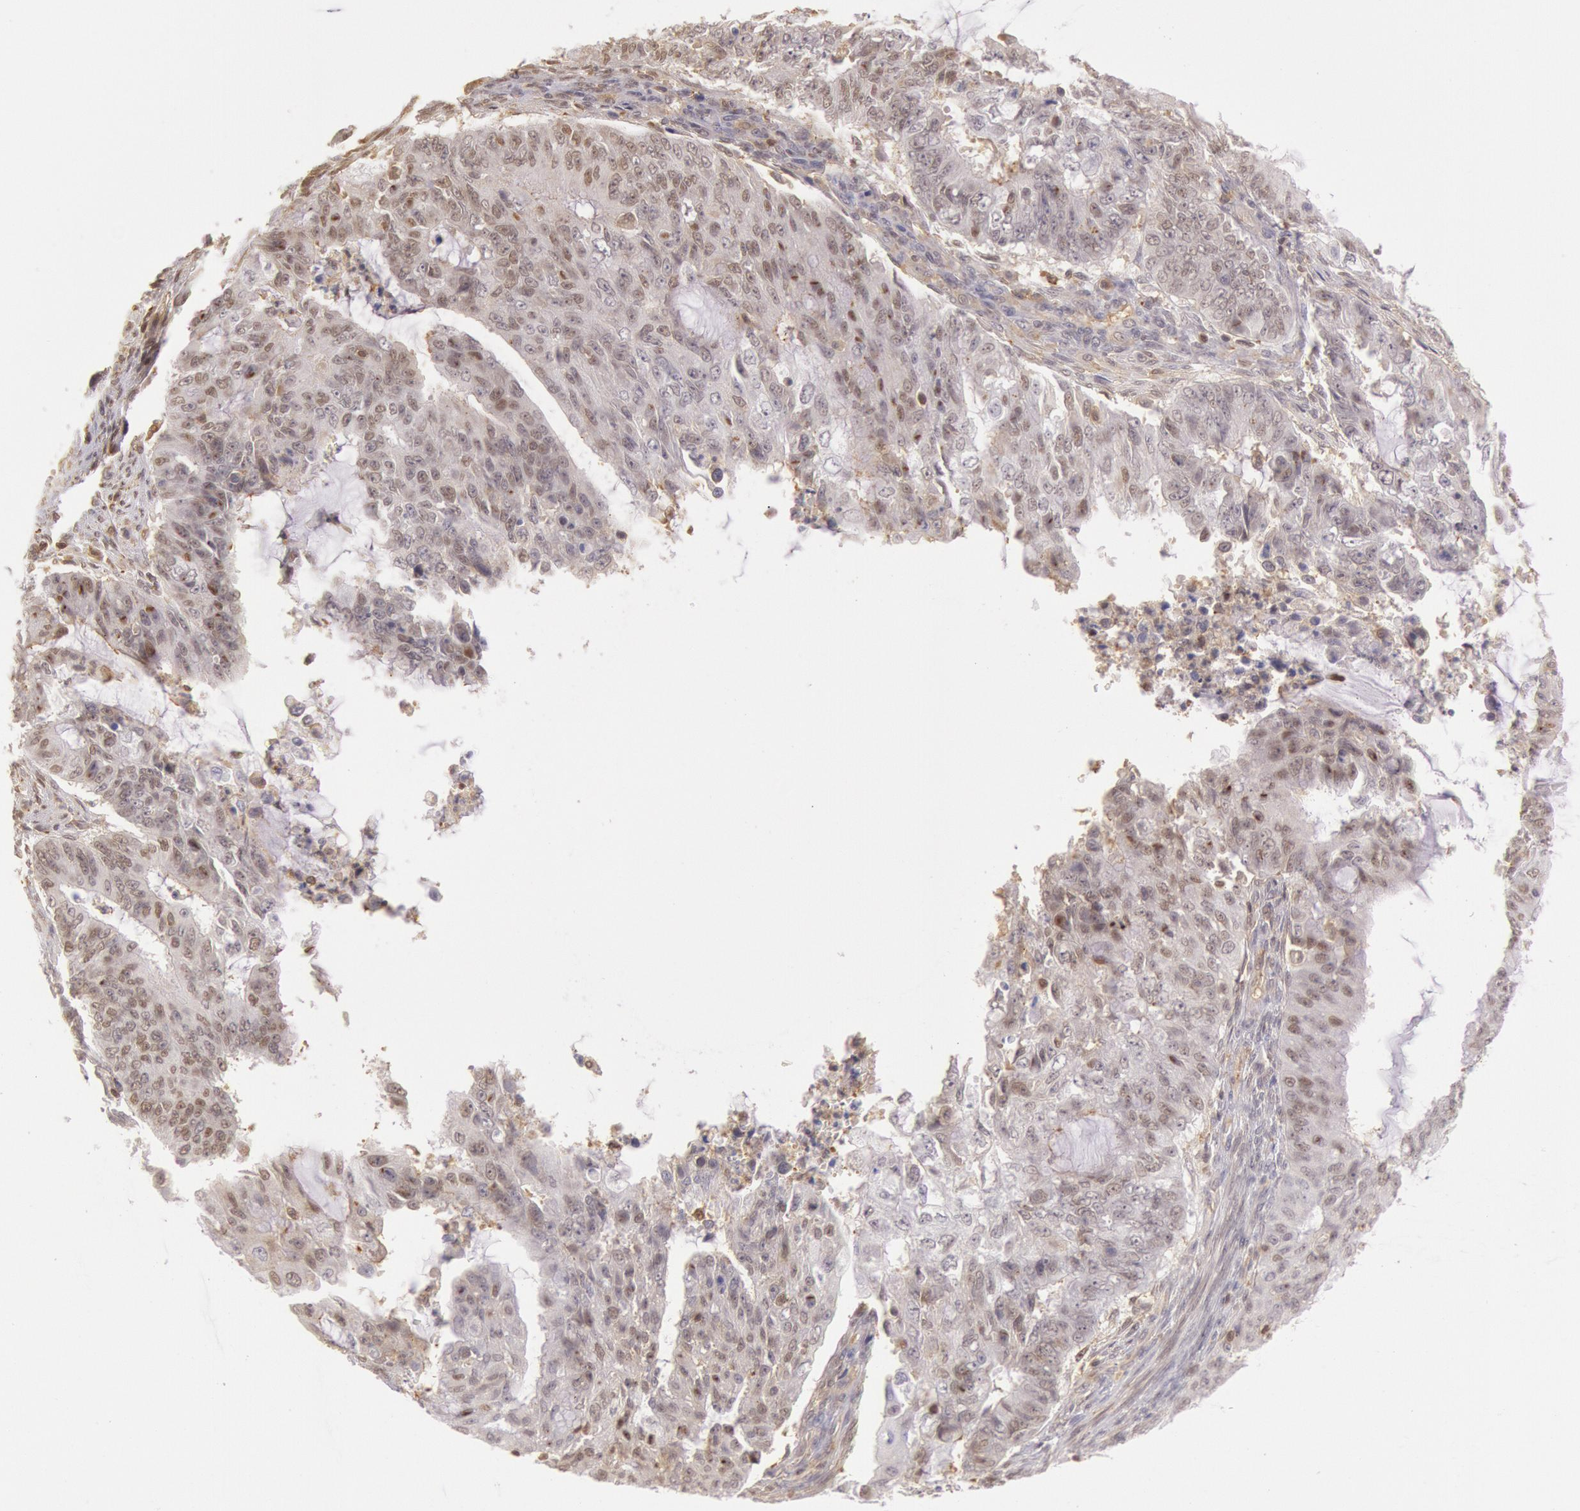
{"staining": {"intensity": "moderate", "quantity": "<25%", "location": "nuclear"}, "tissue": "endometrial cancer", "cell_type": "Tumor cells", "image_type": "cancer", "snomed": [{"axis": "morphology", "description": "Adenocarcinoma, NOS"}, {"axis": "topography", "description": "Endometrium"}], "caption": "Protein staining of endometrial cancer (adenocarcinoma) tissue exhibits moderate nuclear positivity in about <25% of tumor cells. Immunohistochemistry stains the protein of interest in brown and the nuclei are stained blue.", "gene": "HIF1A", "patient": {"sex": "female", "age": 75}}